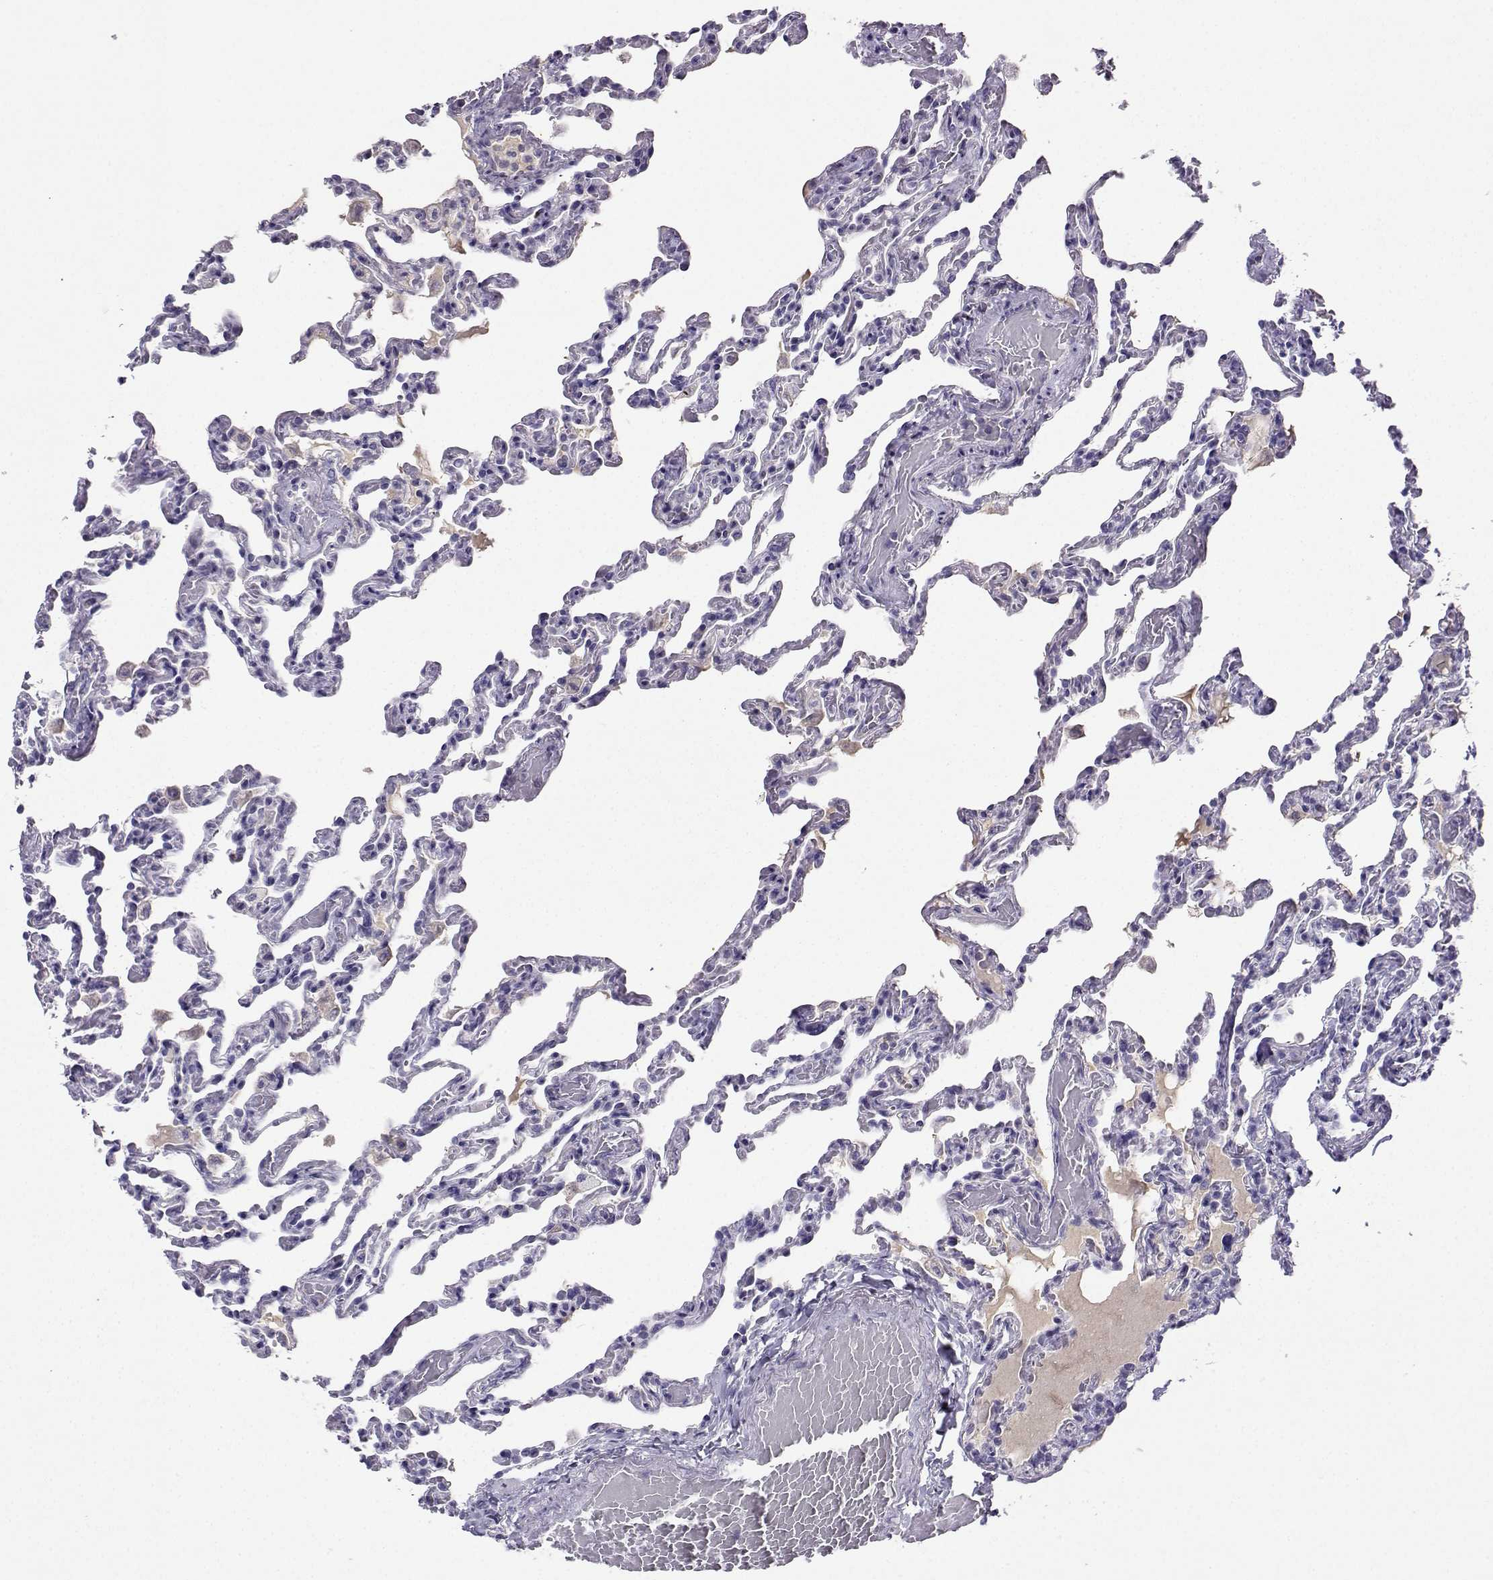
{"staining": {"intensity": "negative", "quantity": "none", "location": "none"}, "tissue": "lung", "cell_type": "Alveolar cells", "image_type": "normal", "snomed": [{"axis": "morphology", "description": "Normal tissue, NOS"}, {"axis": "topography", "description": "Lung"}], "caption": "An IHC image of benign lung is shown. There is no staining in alveolar cells of lung. (DAB (3,3'-diaminobenzidine) IHC visualized using brightfield microscopy, high magnification).", "gene": "GRIK4", "patient": {"sex": "female", "age": 43}}